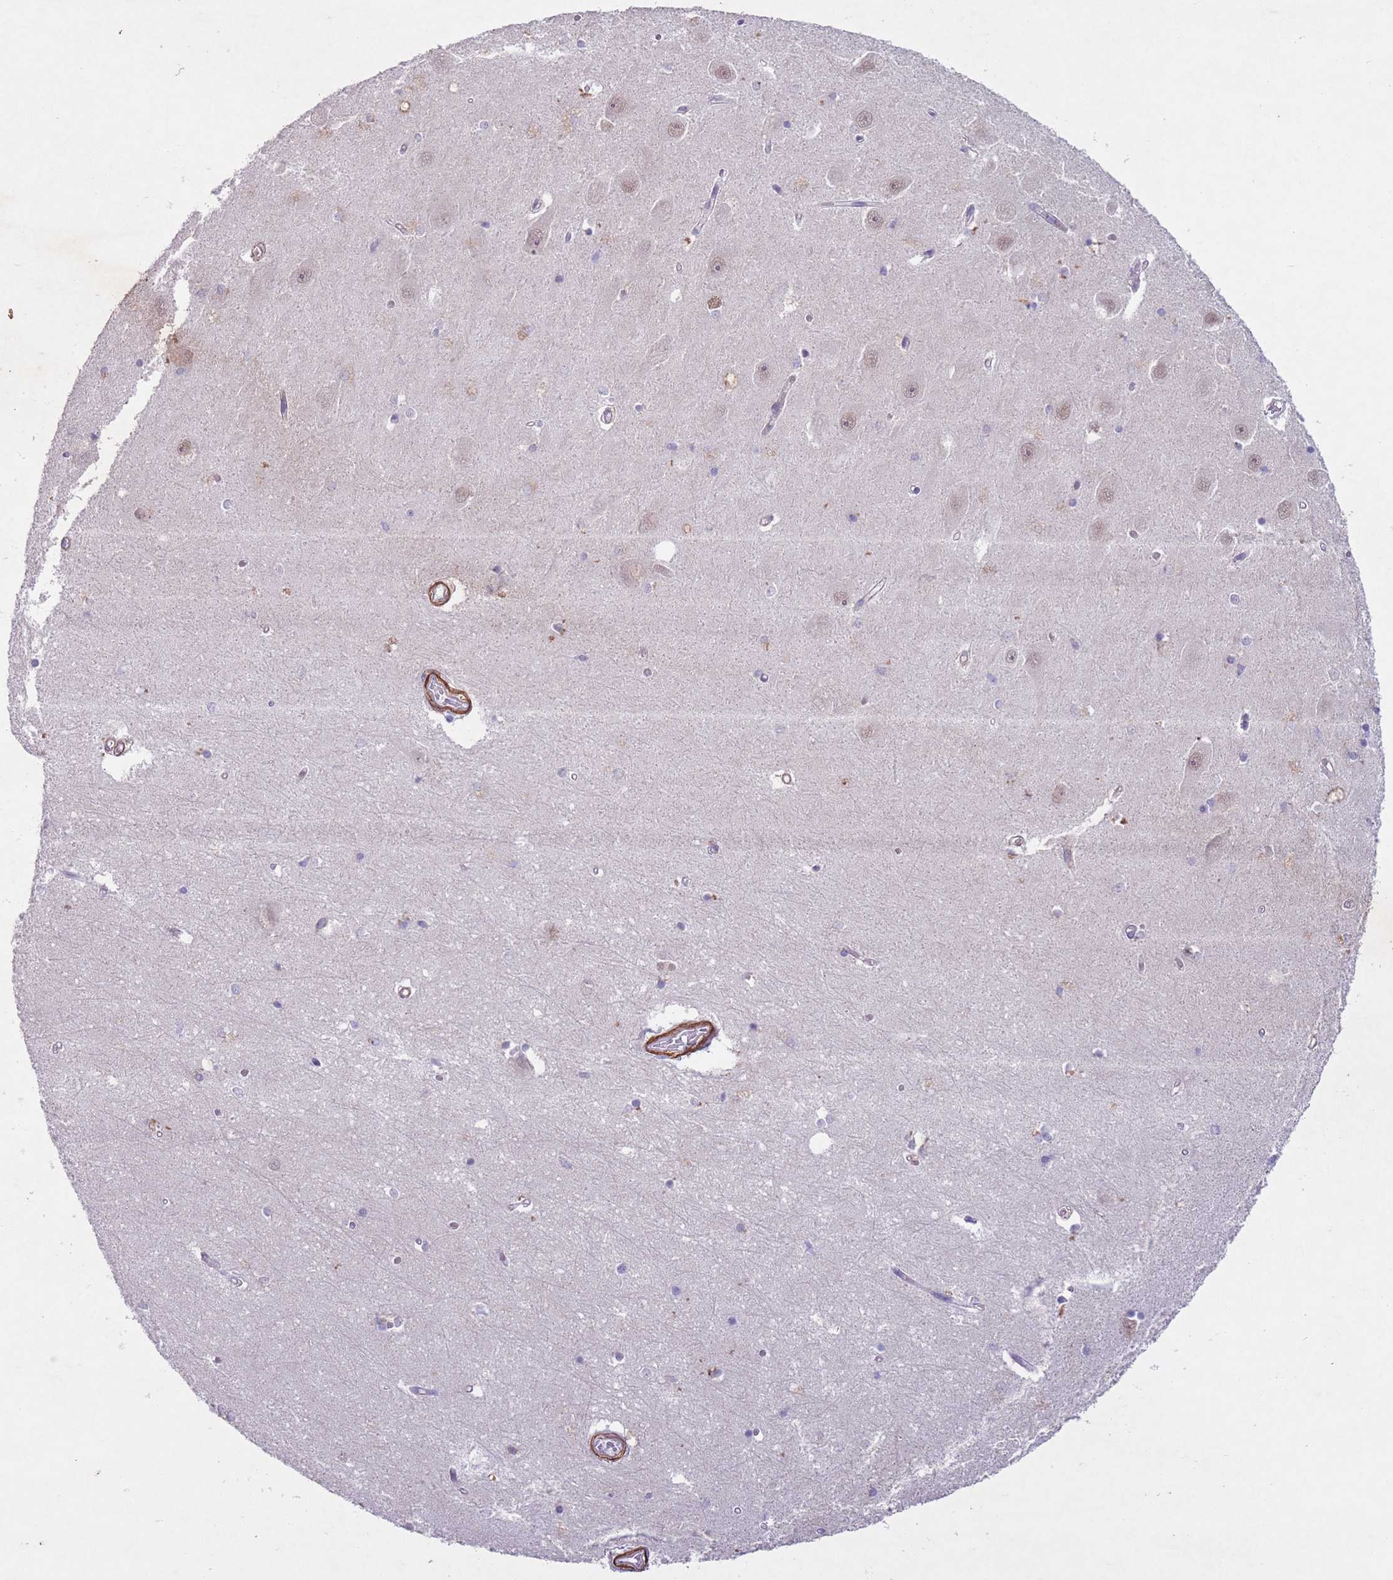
{"staining": {"intensity": "negative", "quantity": "none", "location": "none"}, "tissue": "hippocampus", "cell_type": "Glial cells", "image_type": "normal", "snomed": [{"axis": "morphology", "description": "Normal tissue, NOS"}, {"axis": "topography", "description": "Hippocampus"}], "caption": "IHC micrograph of normal human hippocampus stained for a protein (brown), which shows no positivity in glial cells.", "gene": "CCNI", "patient": {"sex": "male", "age": 45}}